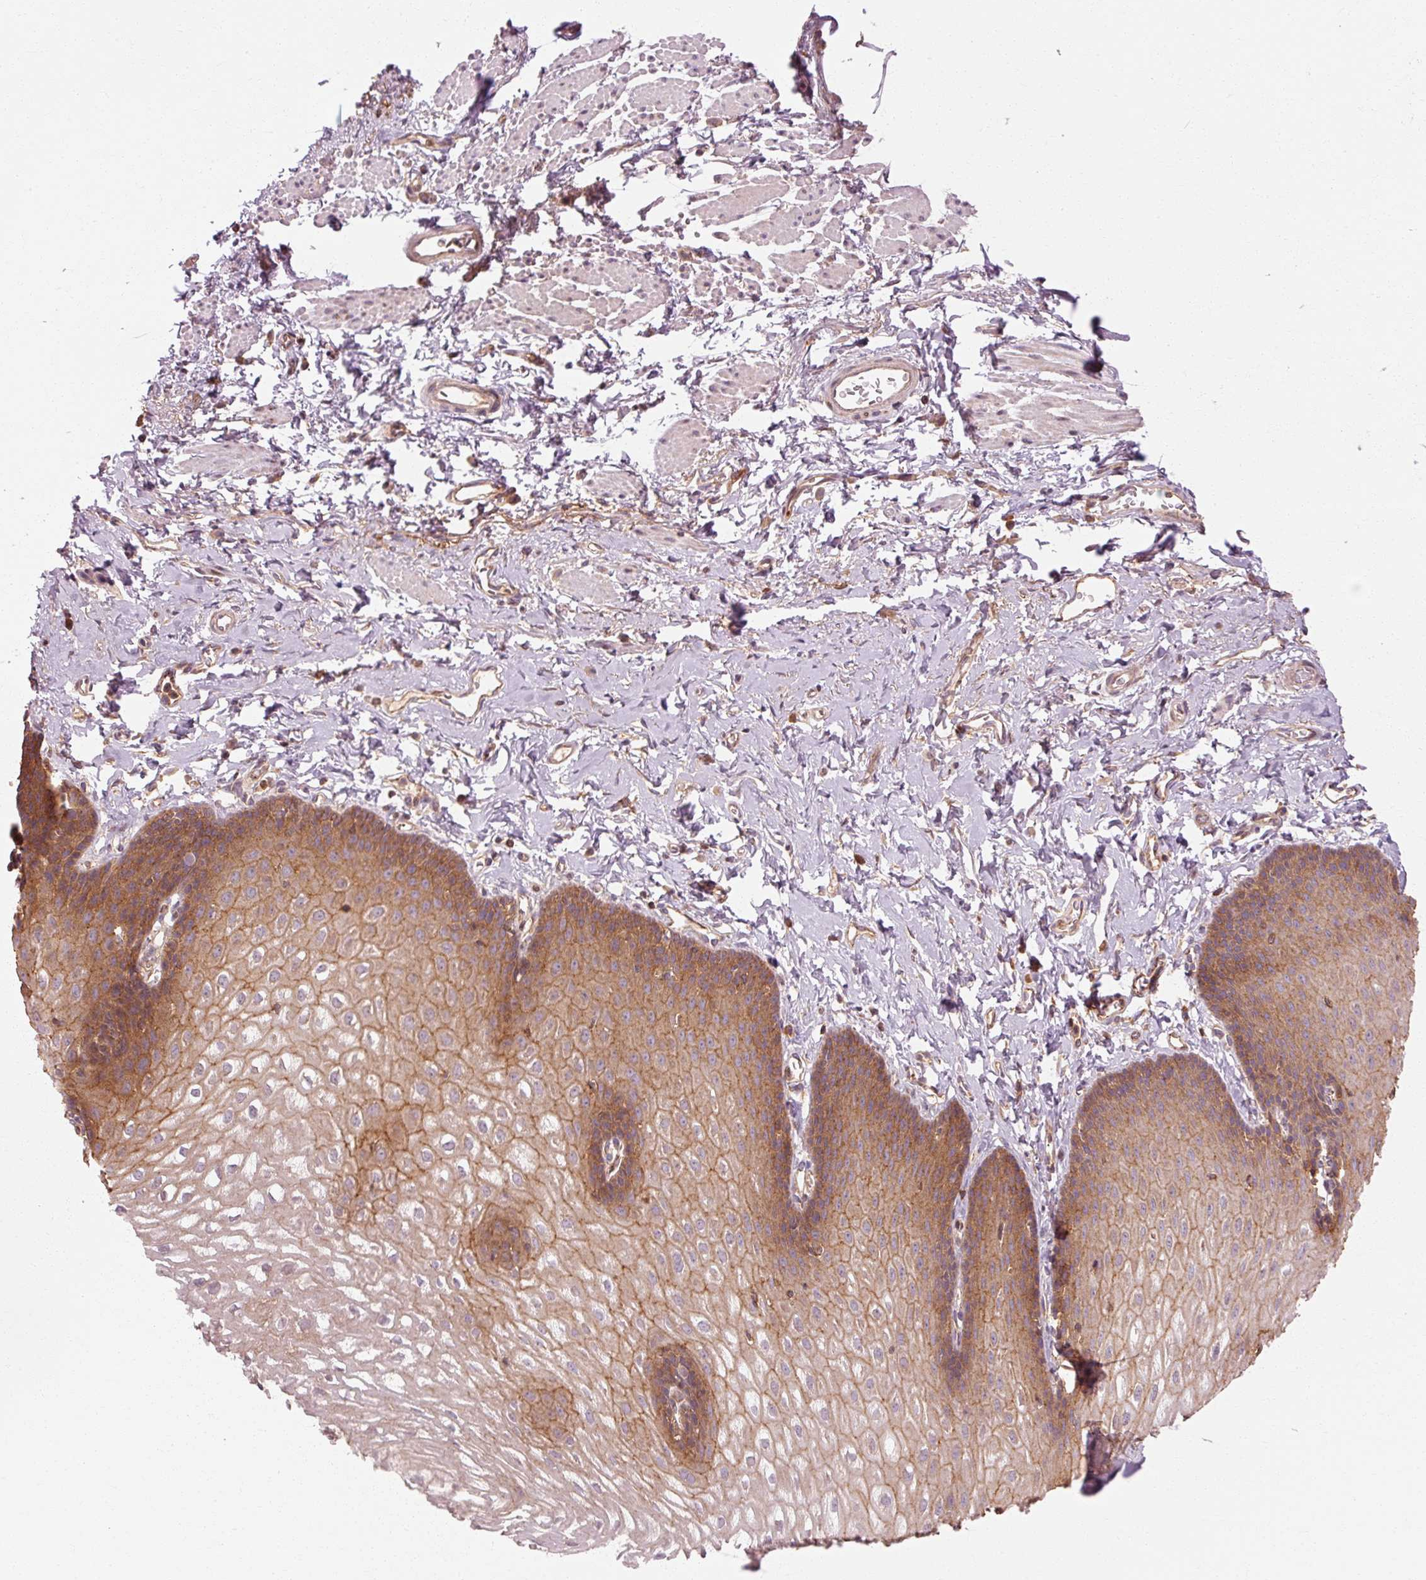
{"staining": {"intensity": "moderate", "quantity": ">75%", "location": "cytoplasmic/membranous"}, "tissue": "esophagus", "cell_type": "Squamous epithelial cells", "image_type": "normal", "snomed": [{"axis": "morphology", "description": "Normal tissue, NOS"}, {"axis": "topography", "description": "Esophagus"}], "caption": "Immunohistochemistry of unremarkable human esophagus reveals medium levels of moderate cytoplasmic/membranous expression in about >75% of squamous epithelial cells. The protein of interest is shown in brown color, while the nuclei are stained blue.", "gene": "CTNNA1", "patient": {"sex": "male", "age": 70}}